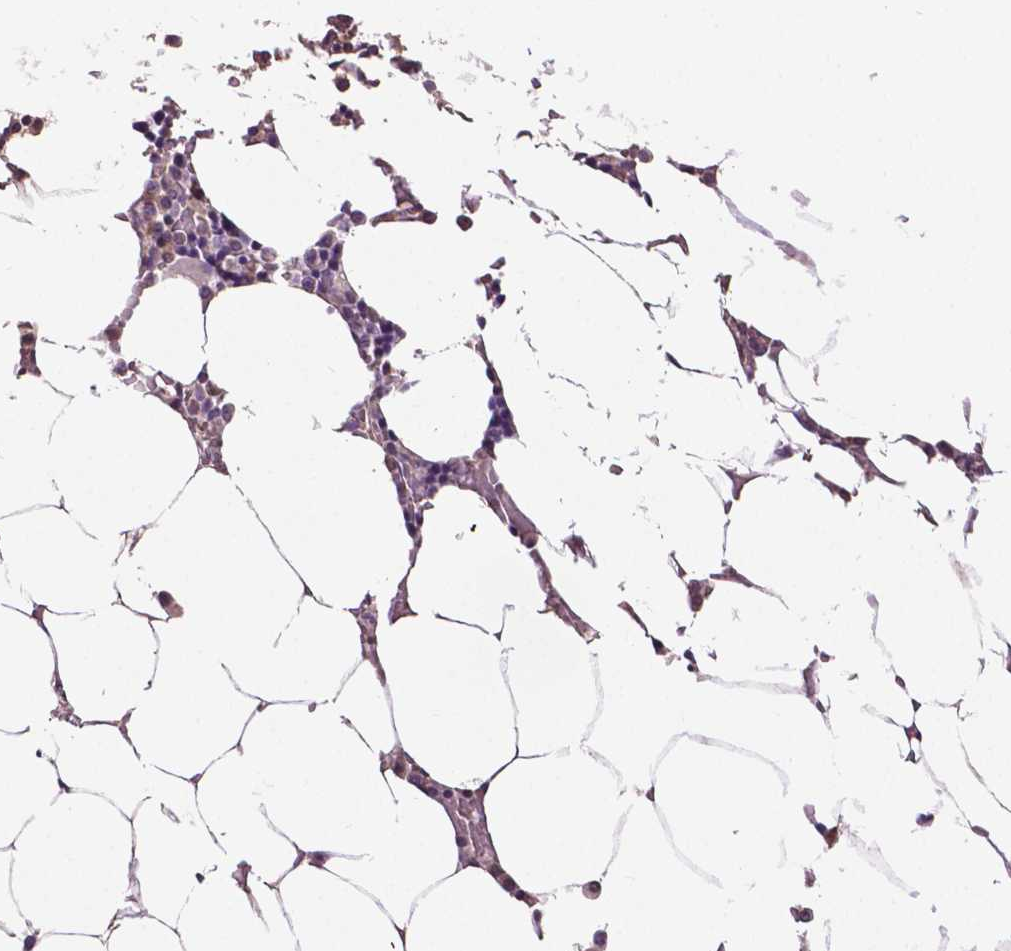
{"staining": {"intensity": "negative", "quantity": "none", "location": "none"}, "tissue": "bone marrow", "cell_type": "Hematopoietic cells", "image_type": "normal", "snomed": [{"axis": "morphology", "description": "Normal tissue, NOS"}, {"axis": "topography", "description": "Bone marrow"}], "caption": "Hematopoietic cells show no significant expression in benign bone marrow.", "gene": "RUNX3", "patient": {"sex": "female", "age": 52}}